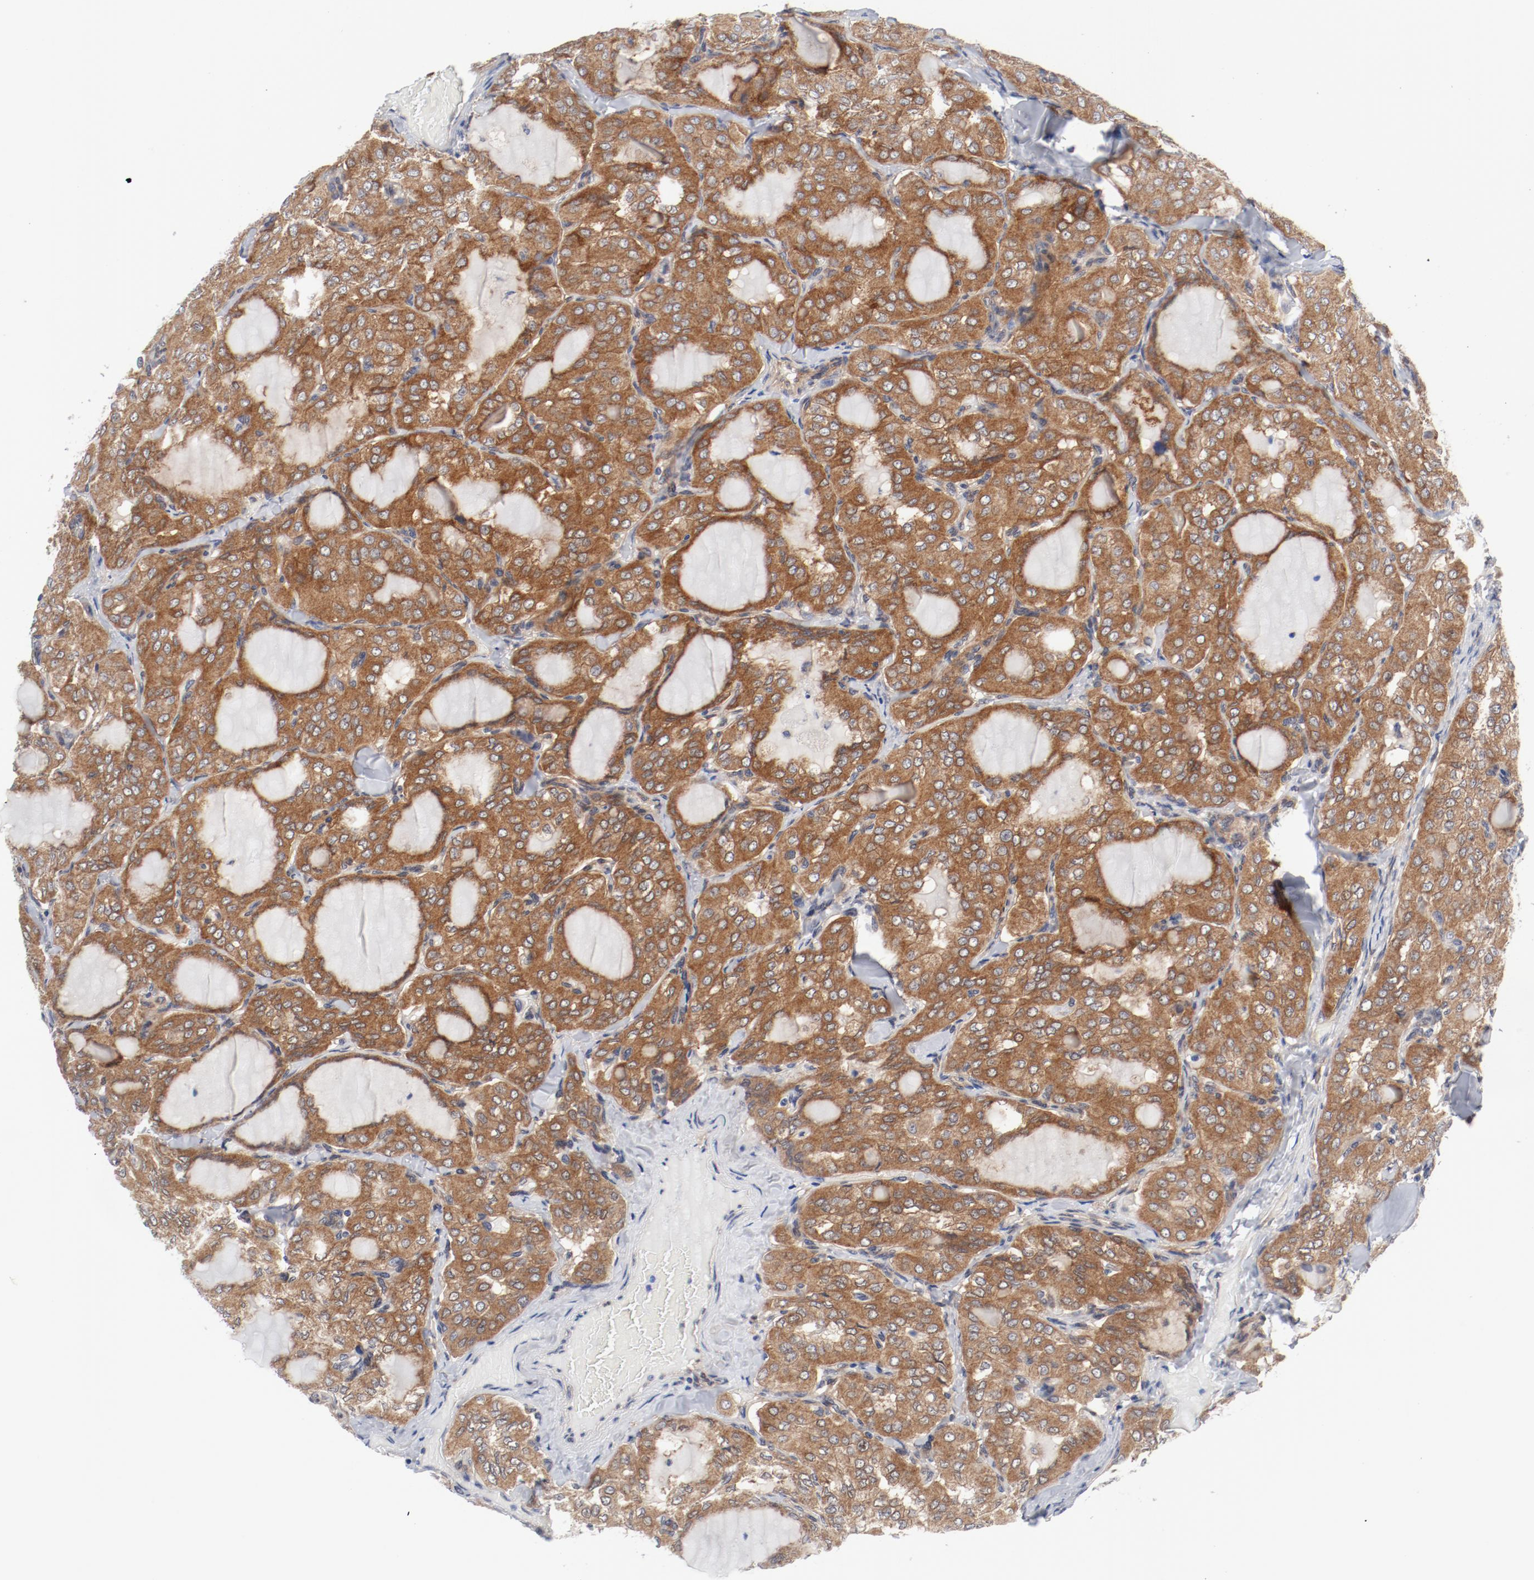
{"staining": {"intensity": "strong", "quantity": ">75%", "location": "cytoplasmic/membranous"}, "tissue": "thyroid cancer", "cell_type": "Tumor cells", "image_type": "cancer", "snomed": [{"axis": "morphology", "description": "Papillary adenocarcinoma, NOS"}, {"axis": "topography", "description": "Thyroid gland"}], "caption": "Thyroid papillary adenocarcinoma was stained to show a protein in brown. There is high levels of strong cytoplasmic/membranous expression in approximately >75% of tumor cells.", "gene": "BAD", "patient": {"sex": "male", "age": 20}}